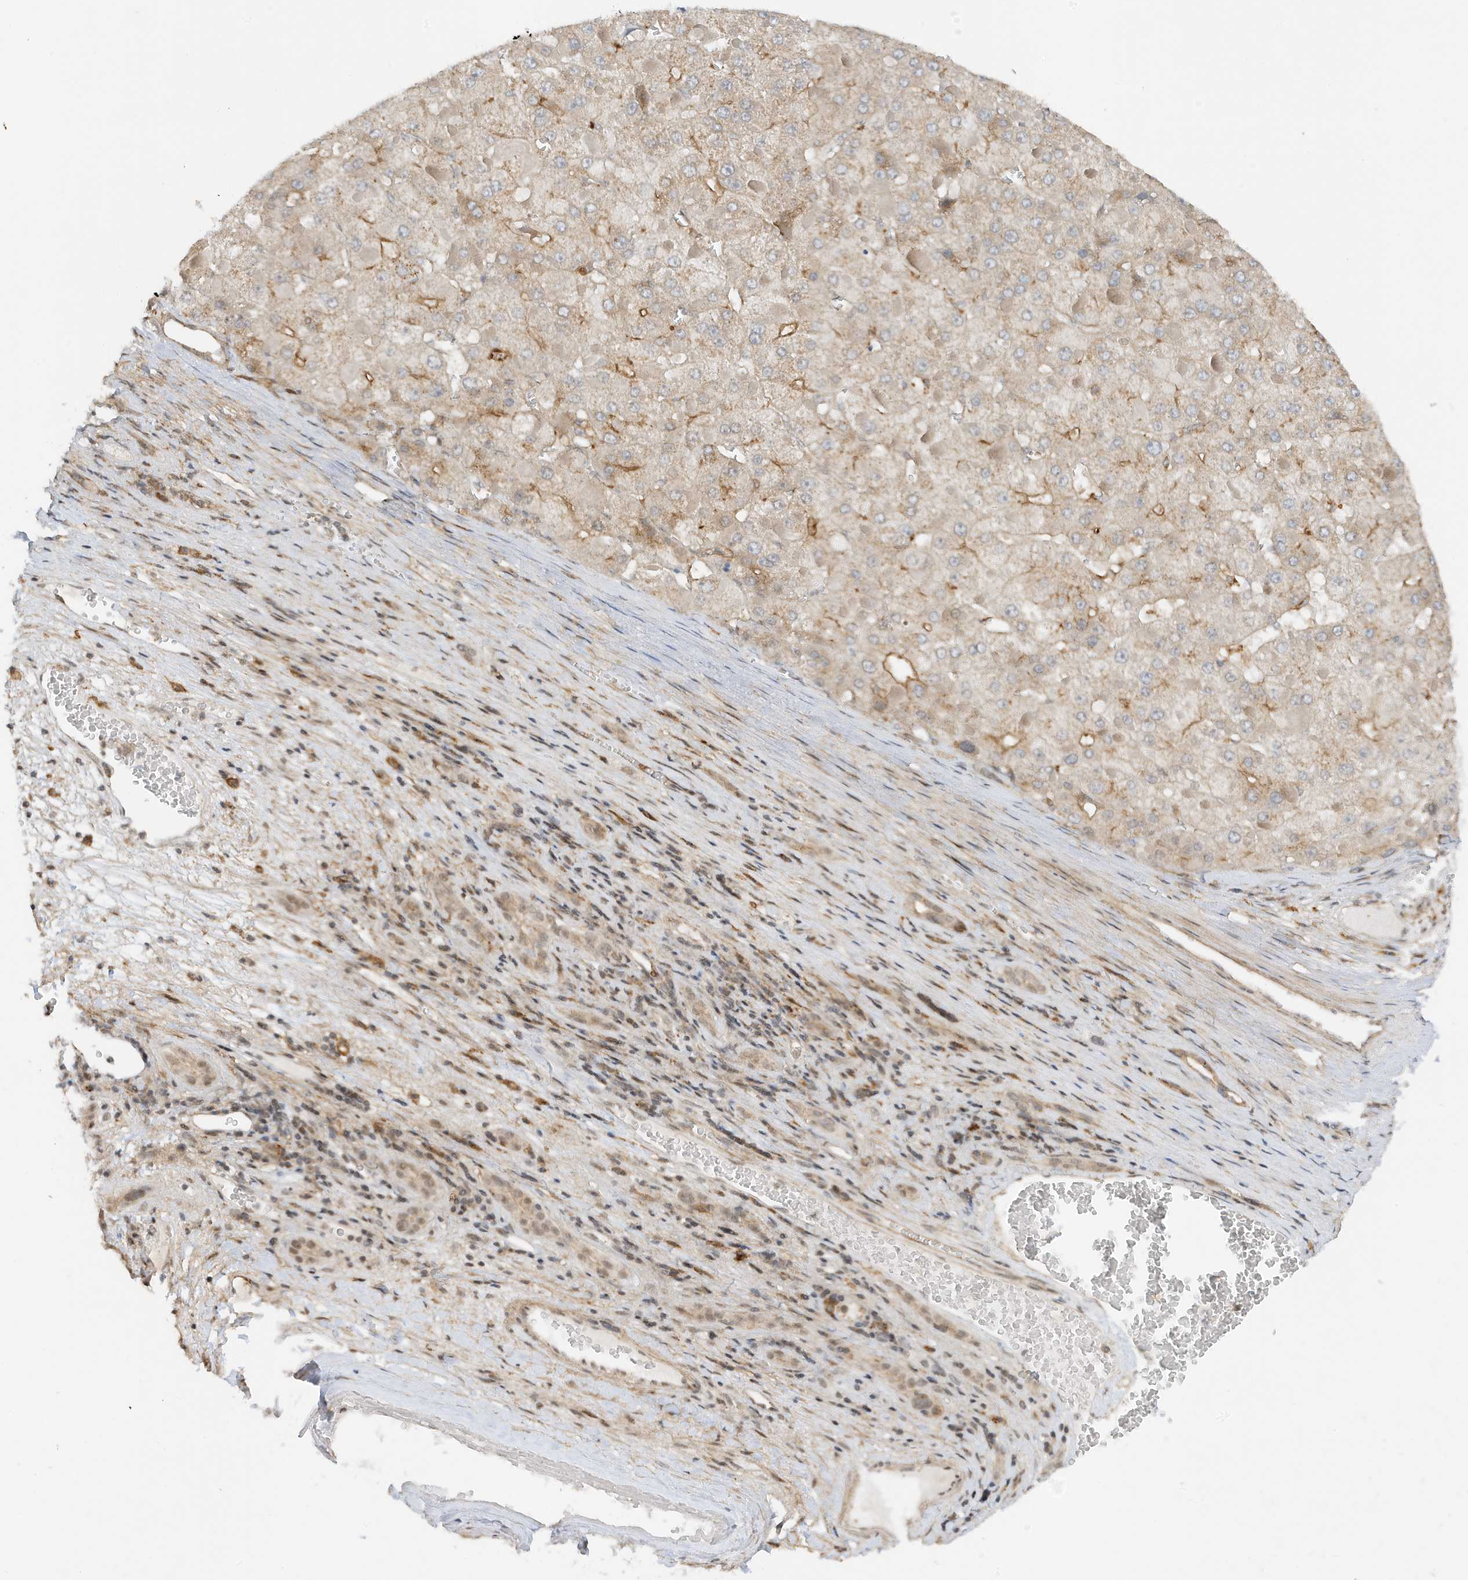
{"staining": {"intensity": "moderate", "quantity": "<25%", "location": "cytoplasmic/membranous"}, "tissue": "liver cancer", "cell_type": "Tumor cells", "image_type": "cancer", "snomed": [{"axis": "morphology", "description": "Carcinoma, Hepatocellular, NOS"}, {"axis": "topography", "description": "Liver"}], "caption": "An immunohistochemistry (IHC) image of tumor tissue is shown. Protein staining in brown highlights moderate cytoplasmic/membranous positivity in hepatocellular carcinoma (liver) within tumor cells. The staining was performed using DAB, with brown indicating positive protein expression. Nuclei are stained blue with hematoxylin.", "gene": "TATDN3", "patient": {"sex": "female", "age": 73}}